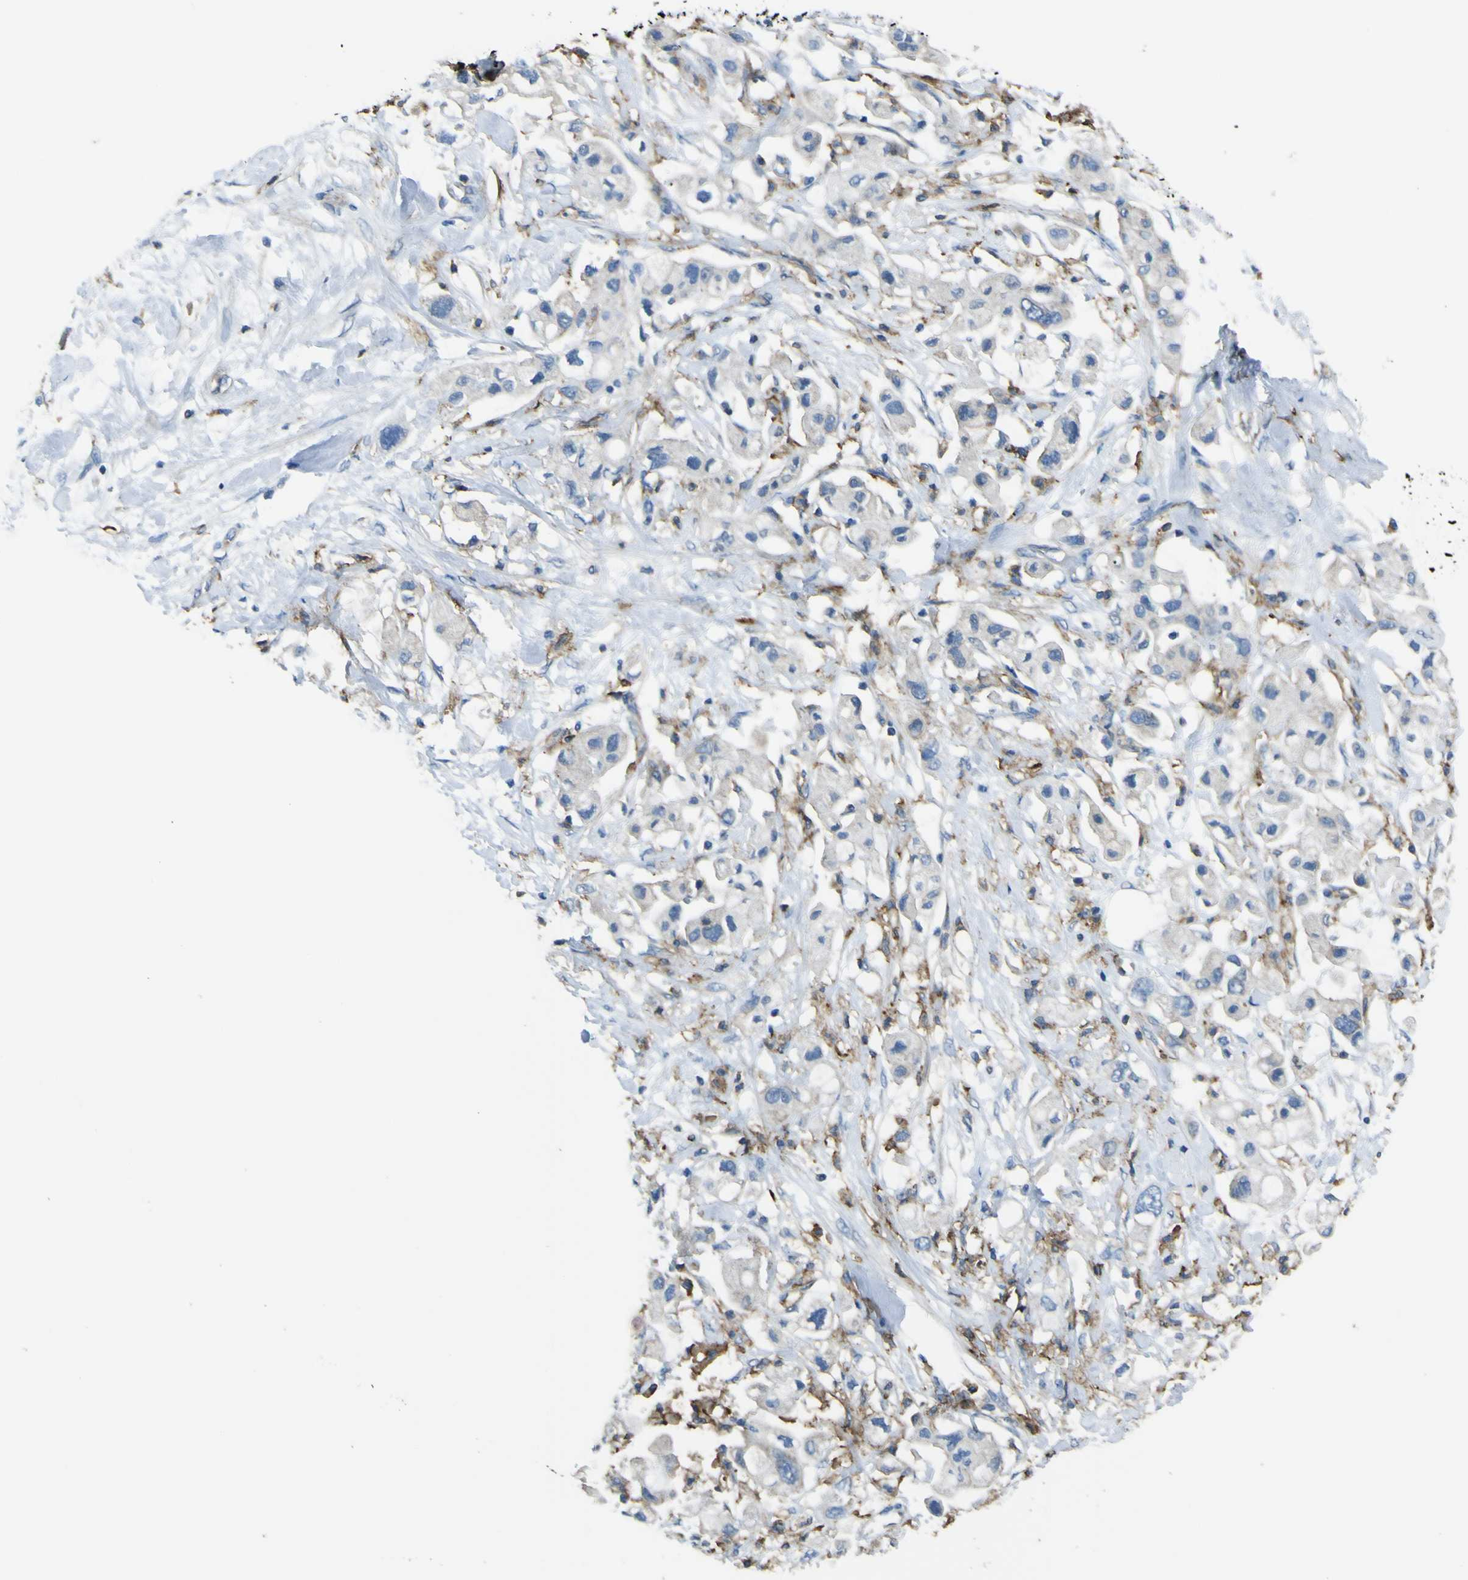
{"staining": {"intensity": "negative", "quantity": "none", "location": "none"}, "tissue": "pancreatic cancer", "cell_type": "Tumor cells", "image_type": "cancer", "snomed": [{"axis": "morphology", "description": "Adenocarcinoma, NOS"}, {"axis": "topography", "description": "Pancreas"}], "caption": "Protein analysis of pancreatic cancer (adenocarcinoma) shows no significant positivity in tumor cells.", "gene": "LAIR1", "patient": {"sex": "female", "age": 56}}